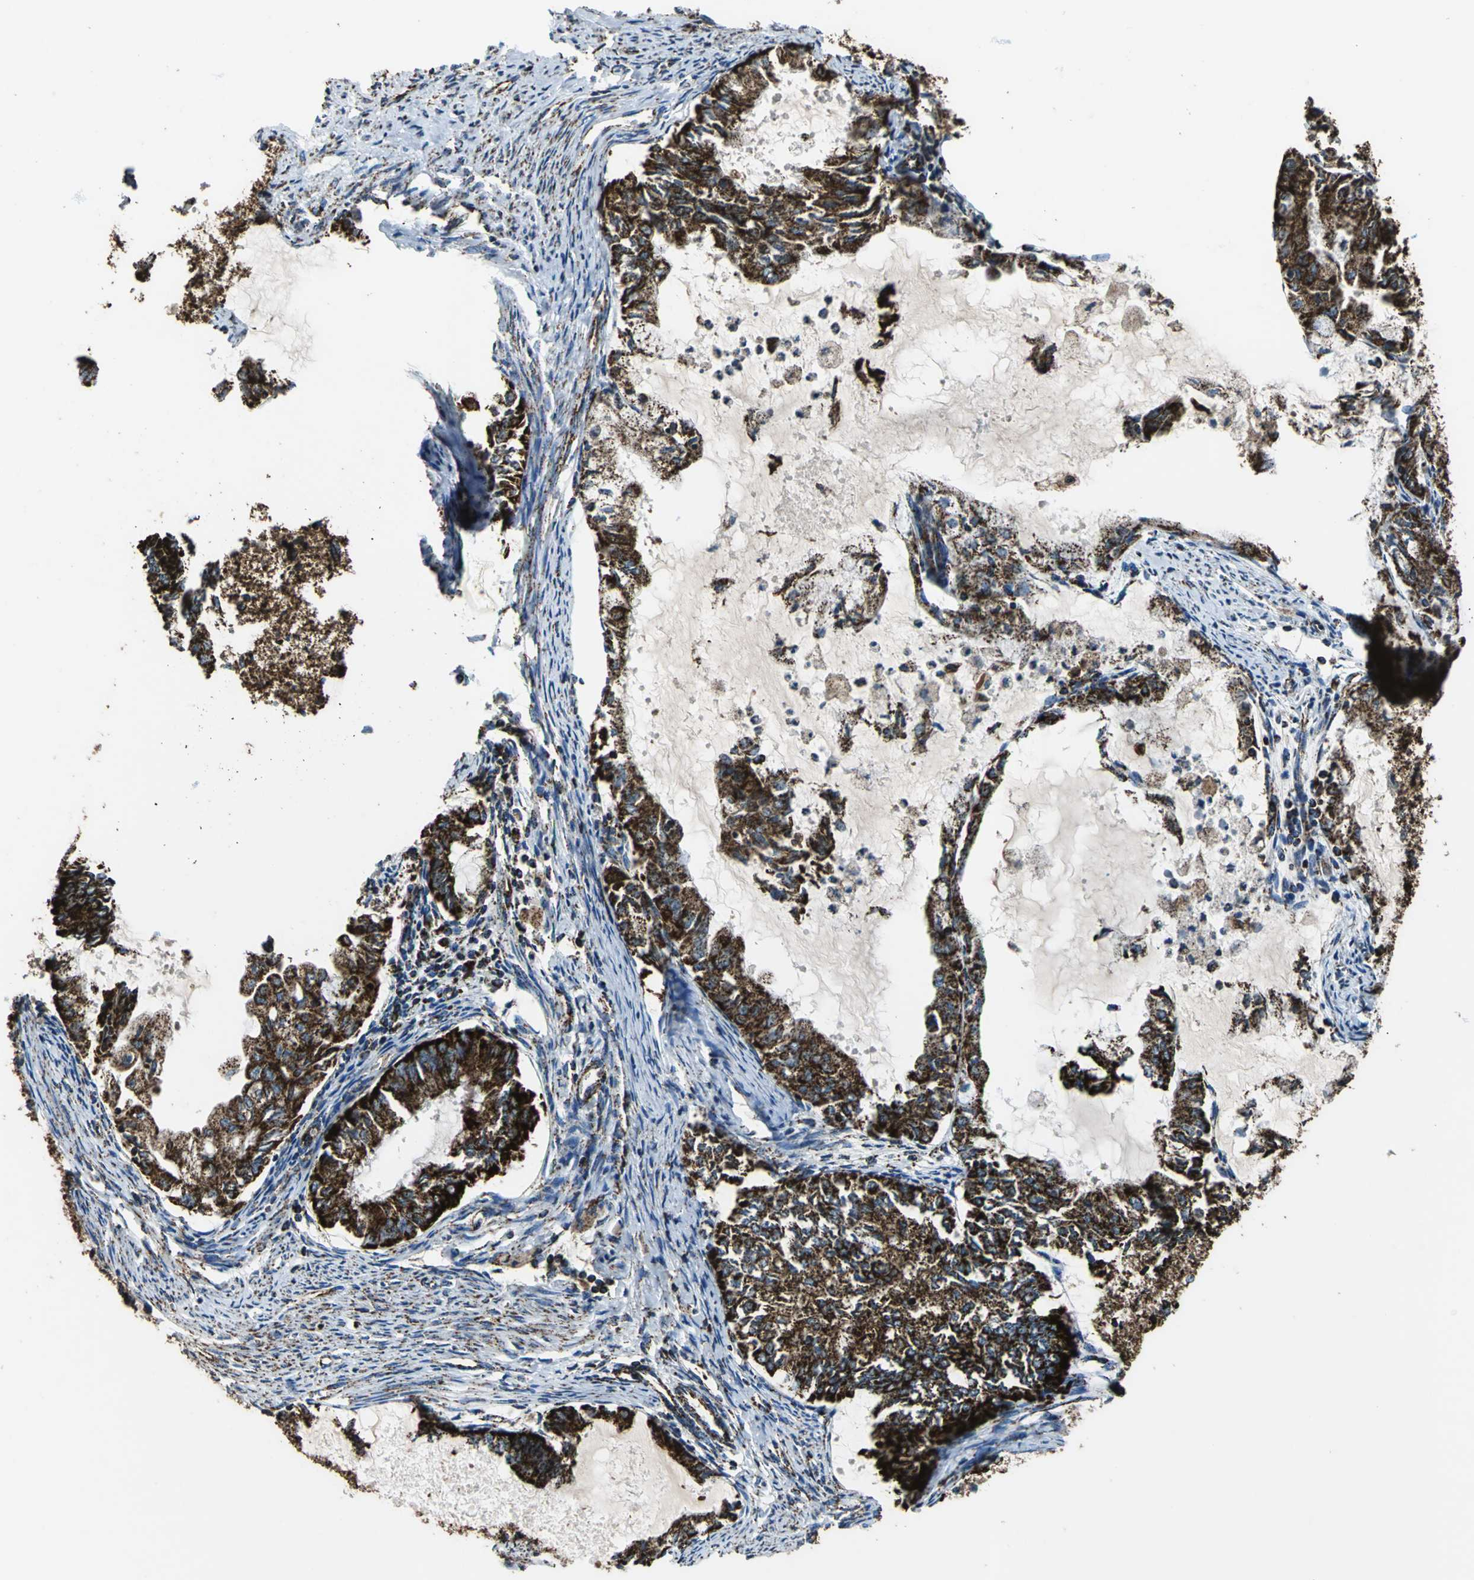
{"staining": {"intensity": "strong", "quantity": ">75%", "location": "cytoplasmic/membranous"}, "tissue": "endometrial cancer", "cell_type": "Tumor cells", "image_type": "cancer", "snomed": [{"axis": "morphology", "description": "Adenocarcinoma, NOS"}, {"axis": "topography", "description": "Endometrium"}], "caption": "Human endometrial adenocarcinoma stained with a protein marker exhibits strong staining in tumor cells.", "gene": "ECH1", "patient": {"sex": "female", "age": 86}}